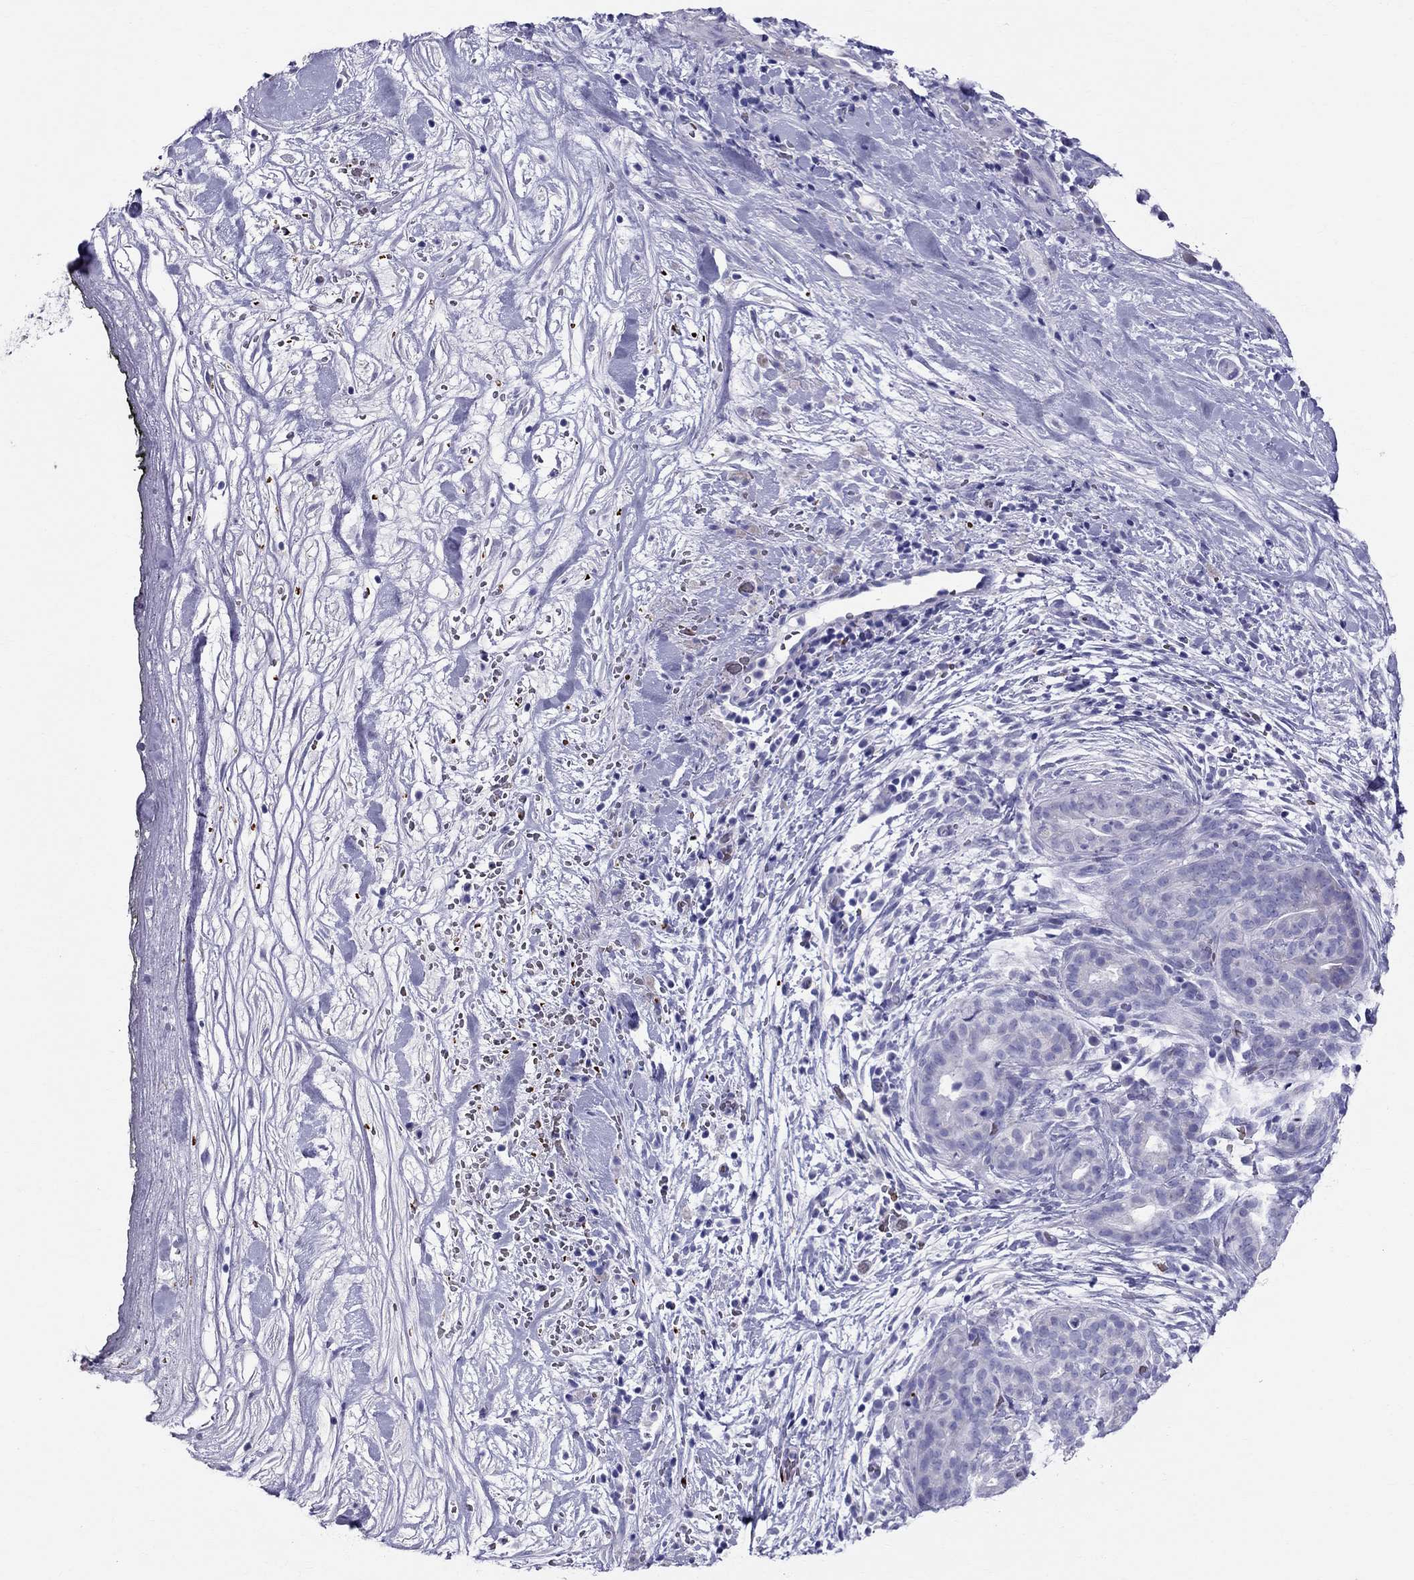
{"staining": {"intensity": "negative", "quantity": "none", "location": "none"}, "tissue": "pancreatic cancer", "cell_type": "Tumor cells", "image_type": "cancer", "snomed": [{"axis": "morphology", "description": "Adenocarcinoma, NOS"}, {"axis": "topography", "description": "Pancreas"}], "caption": "Human pancreatic cancer (adenocarcinoma) stained for a protein using immunohistochemistry (IHC) shows no staining in tumor cells.", "gene": "DNAAF6", "patient": {"sex": "male", "age": 44}}